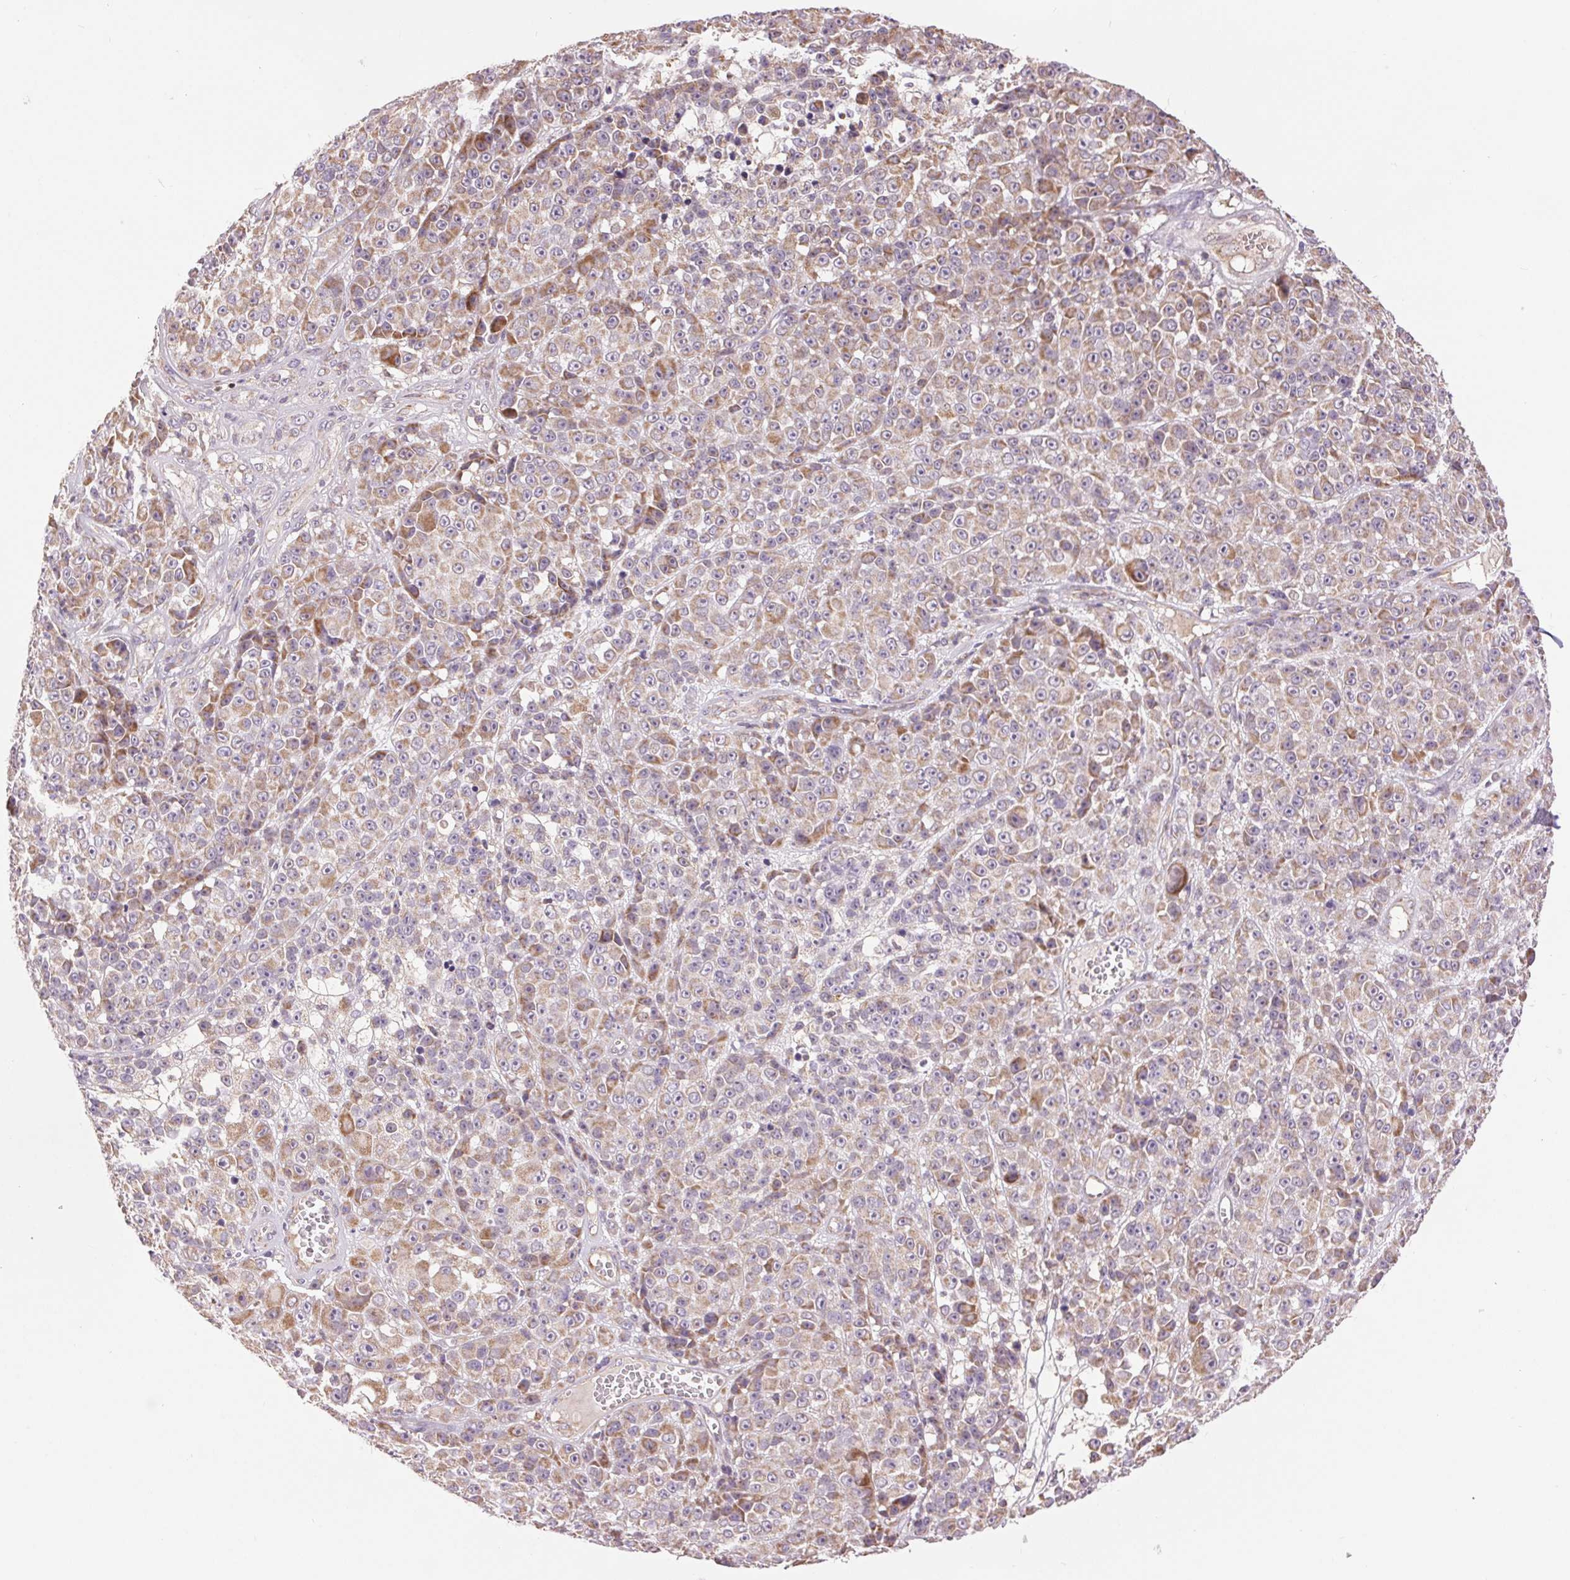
{"staining": {"intensity": "weak", "quantity": ">75%", "location": "cytoplasmic/membranous"}, "tissue": "melanoma", "cell_type": "Tumor cells", "image_type": "cancer", "snomed": [{"axis": "morphology", "description": "Malignant melanoma, NOS"}, {"axis": "topography", "description": "Skin"}, {"axis": "topography", "description": "Skin of back"}], "caption": "Protein expression analysis of human malignant melanoma reveals weak cytoplasmic/membranous expression in approximately >75% of tumor cells. The protein is stained brown, and the nuclei are stained in blue (DAB (3,3'-diaminobenzidine) IHC with brightfield microscopy, high magnification).", "gene": "DGUOK", "patient": {"sex": "male", "age": 91}}